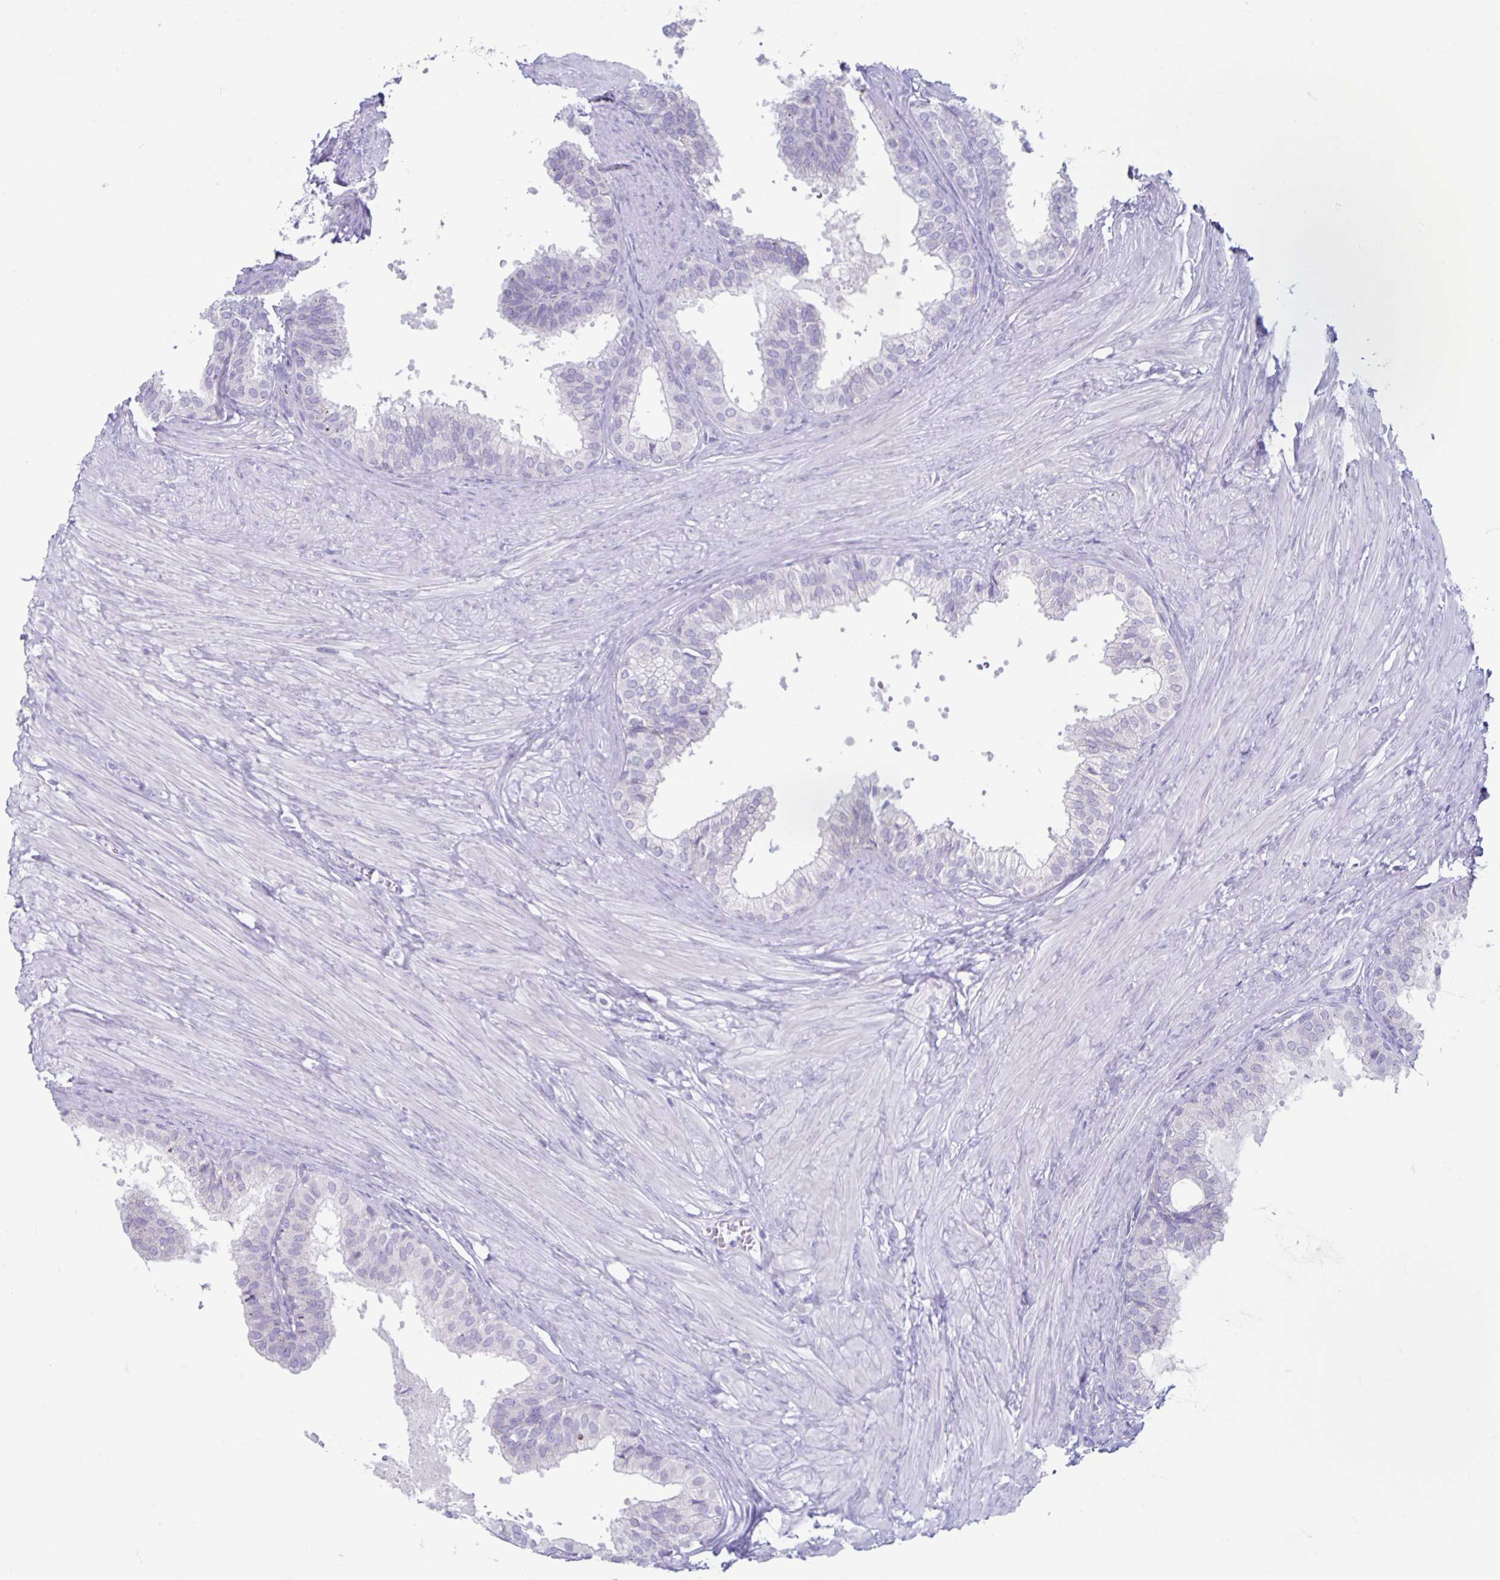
{"staining": {"intensity": "negative", "quantity": "none", "location": "none"}, "tissue": "prostate", "cell_type": "Glandular cells", "image_type": "normal", "snomed": [{"axis": "morphology", "description": "Normal tissue, NOS"}, {"axis": "topography", "description": "Prostate"}, {"axis": "topography", "description": "Peripheral nerve tissue"}], "caption": "Immunohistochemical staining of benign prostate demonstrates no significant expression in glandular cells. Nuclei are stained in blue.", "gene": "CT45A10", "patient": {"sex": "male", "age": 55}}